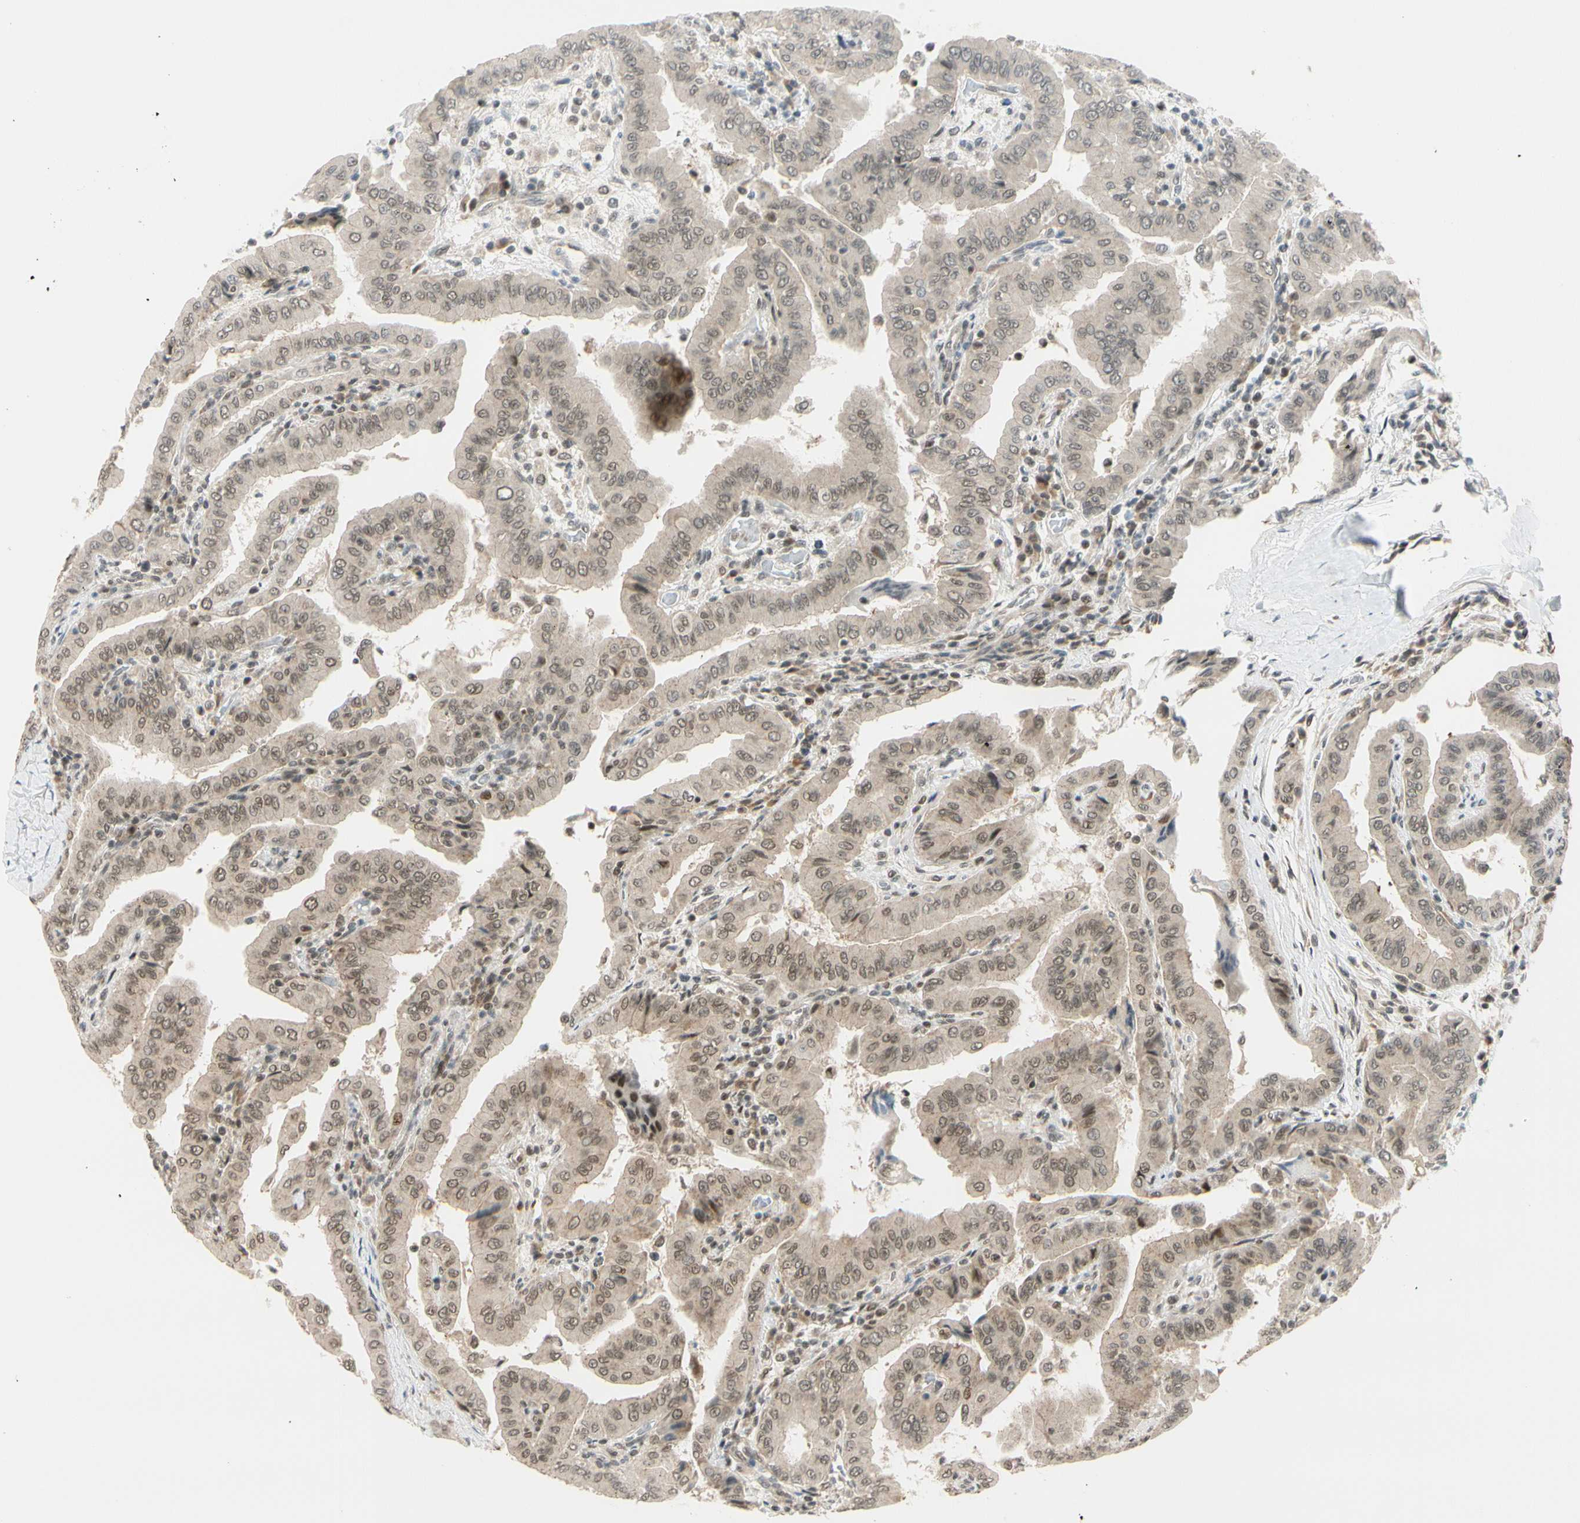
{"staining": {"intensity": "weak", "quantity": ">75%", "location": "cytoplasmic/membranous,nuclear"}, "tissue": "thyroid cancer", "cell_type": "Tumor cells", "image_type": "cancer", "snomed": [{"axis": "morphology", "description": "Papillary adenocarcinoma, NOS"}, {"axis": "topography", "description": "Thyroid gland"}], "caption": "Immunohistochemical staining of human papillary adenocarcinoma (thyroid) demonstrates weak cytoplasmic/membranous and nuclear protein expression in approximately >75% of tumor cells. The protein of interest is shown in brown color, while the nuclei are stained blue.", "gene": "BRMS1", "patient": {"sex": "male", "age": 33}}